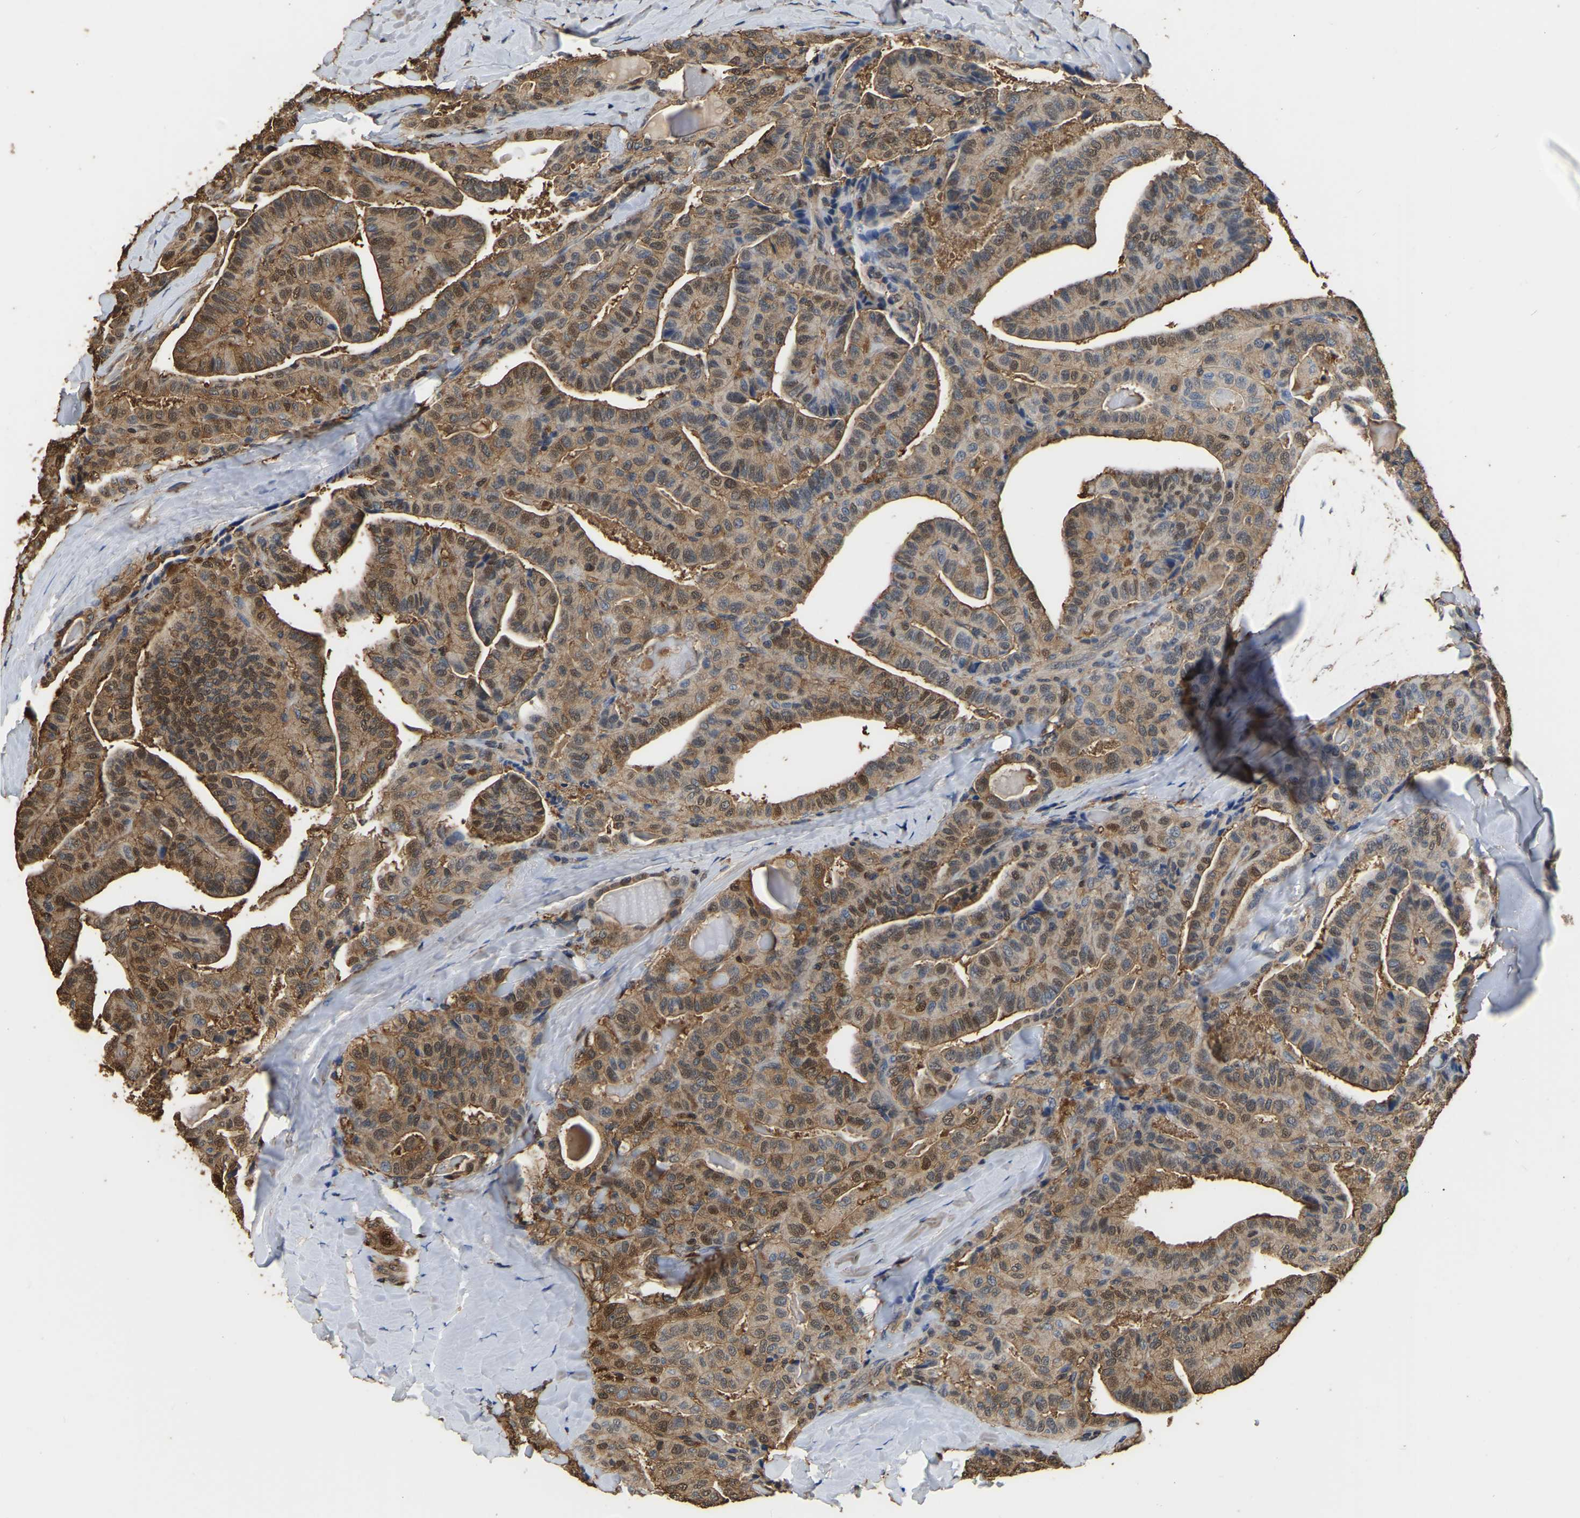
{"staining": {"intensity": "moderate", "quantity": ">75%", "location": "cytoplasmic/membranous"}, "tissue": "thyroid cancer", "cell_type": "Tumor cells", "image_type": "cancer", "snomed": [{"axis": "morphology", "description": "Papillary adenocarcinoma, NOS"}, {"axis": "topography", "description": "Thyroid gland"}], "caption": "IHC of human thyroid cancer (papillary adenocarcinoma) shows medium levels of moderate cytoplasmic/membranous expression in approximately >75% of tumor cells. The staining is performed using DAB brown chromogen to label protein expression. The nuclei are counter-stained blue using hematoxylin.", "gene": "LDHB", "patient": {"sex": "male", "age": 77}}